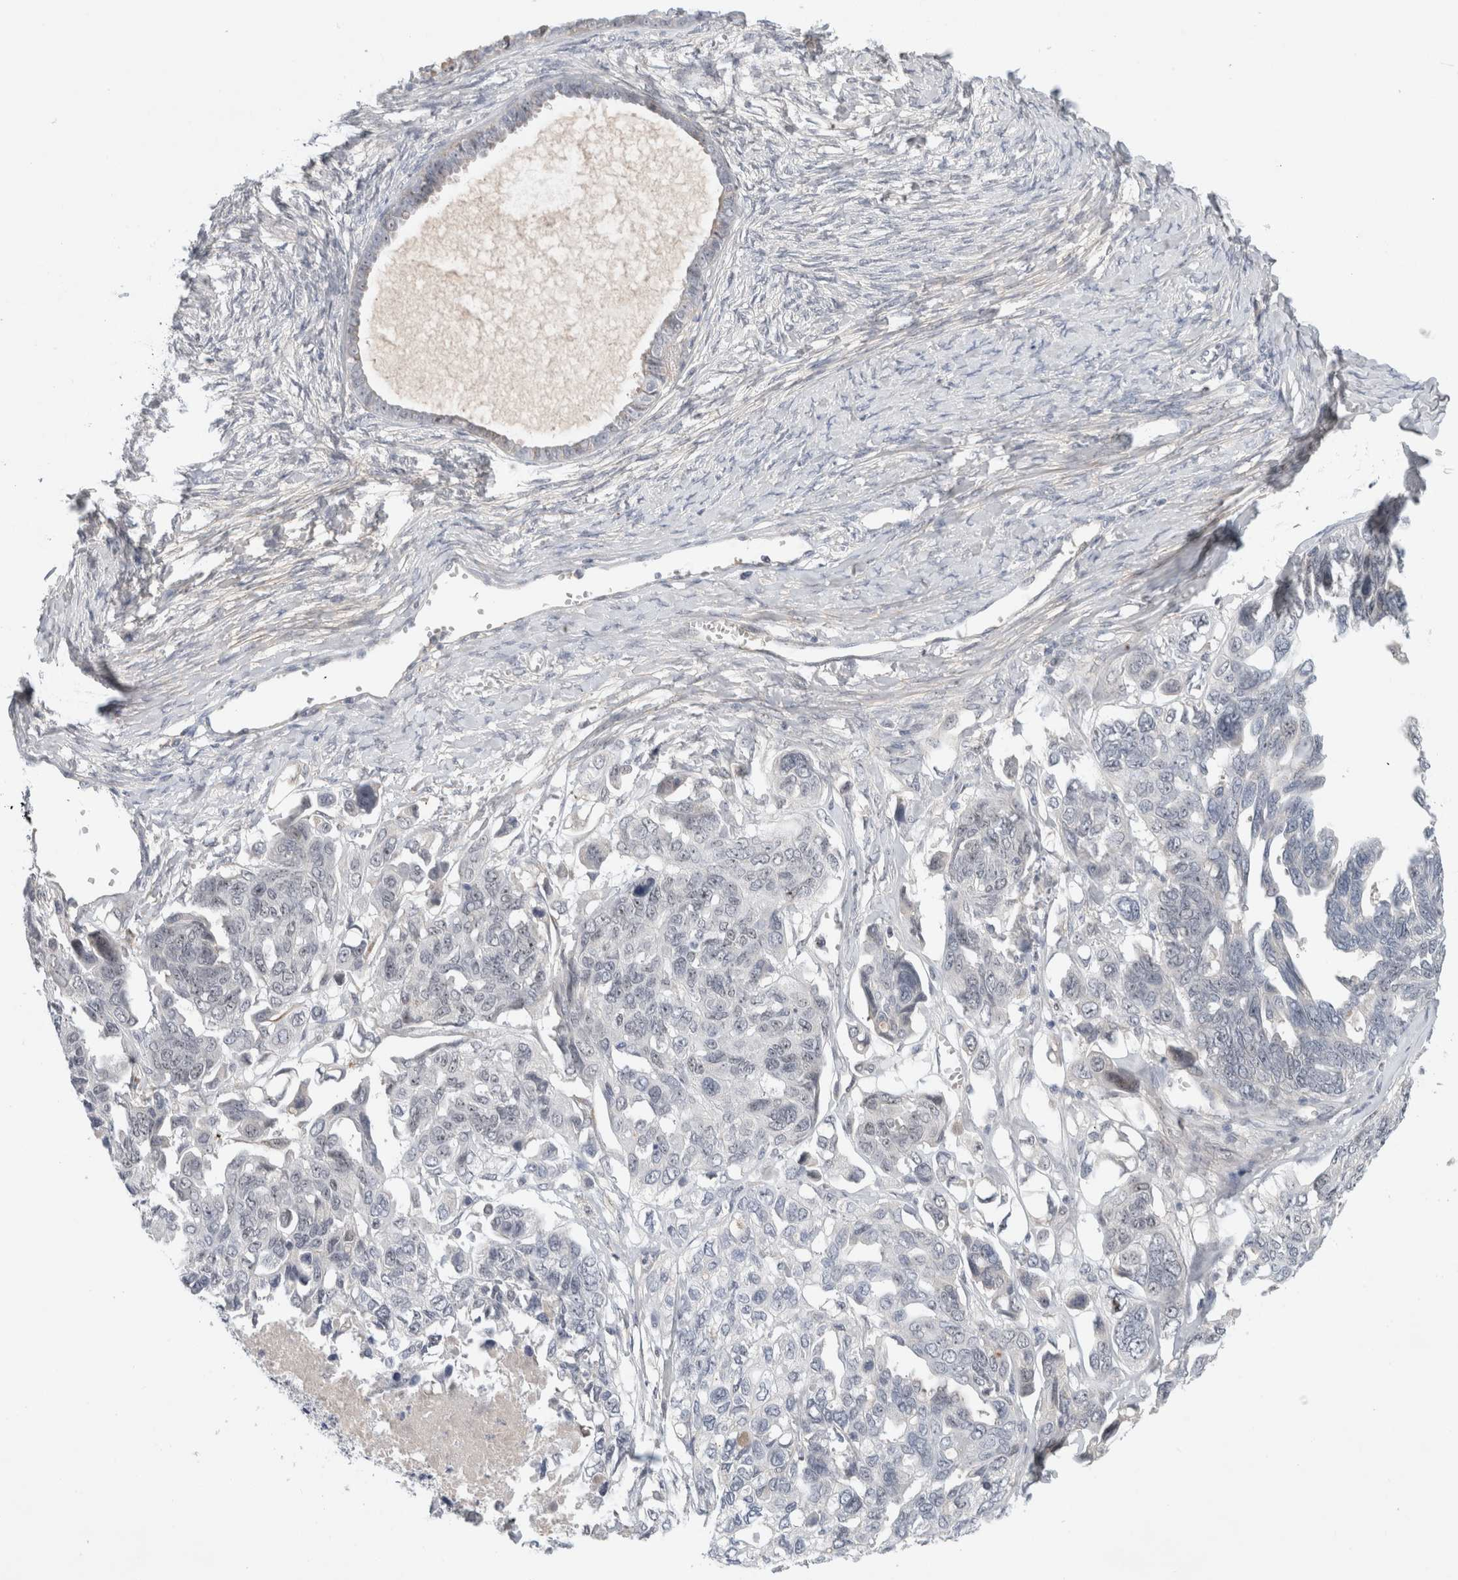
{"staining": {"intensity": "negative", "quantity": "none", "location": "none"}, "tissue": "ovarian cancer", "cell_type": "Tumor cells", "image_type": "cancer", "snomed": [{"axis": "morphology", "description": "Cystadenocarcinoma, serous, NOS"}, {"axis": "topography", "description": "Ovary"}], "caption": "Ovarian serous cystadenocarcinoma stained for a protein using immunohistochemistry (IHC) demonstrates no expression tumor cells.", "gene": "HCN3", "patient": {"sex": "female", "age": 79}}